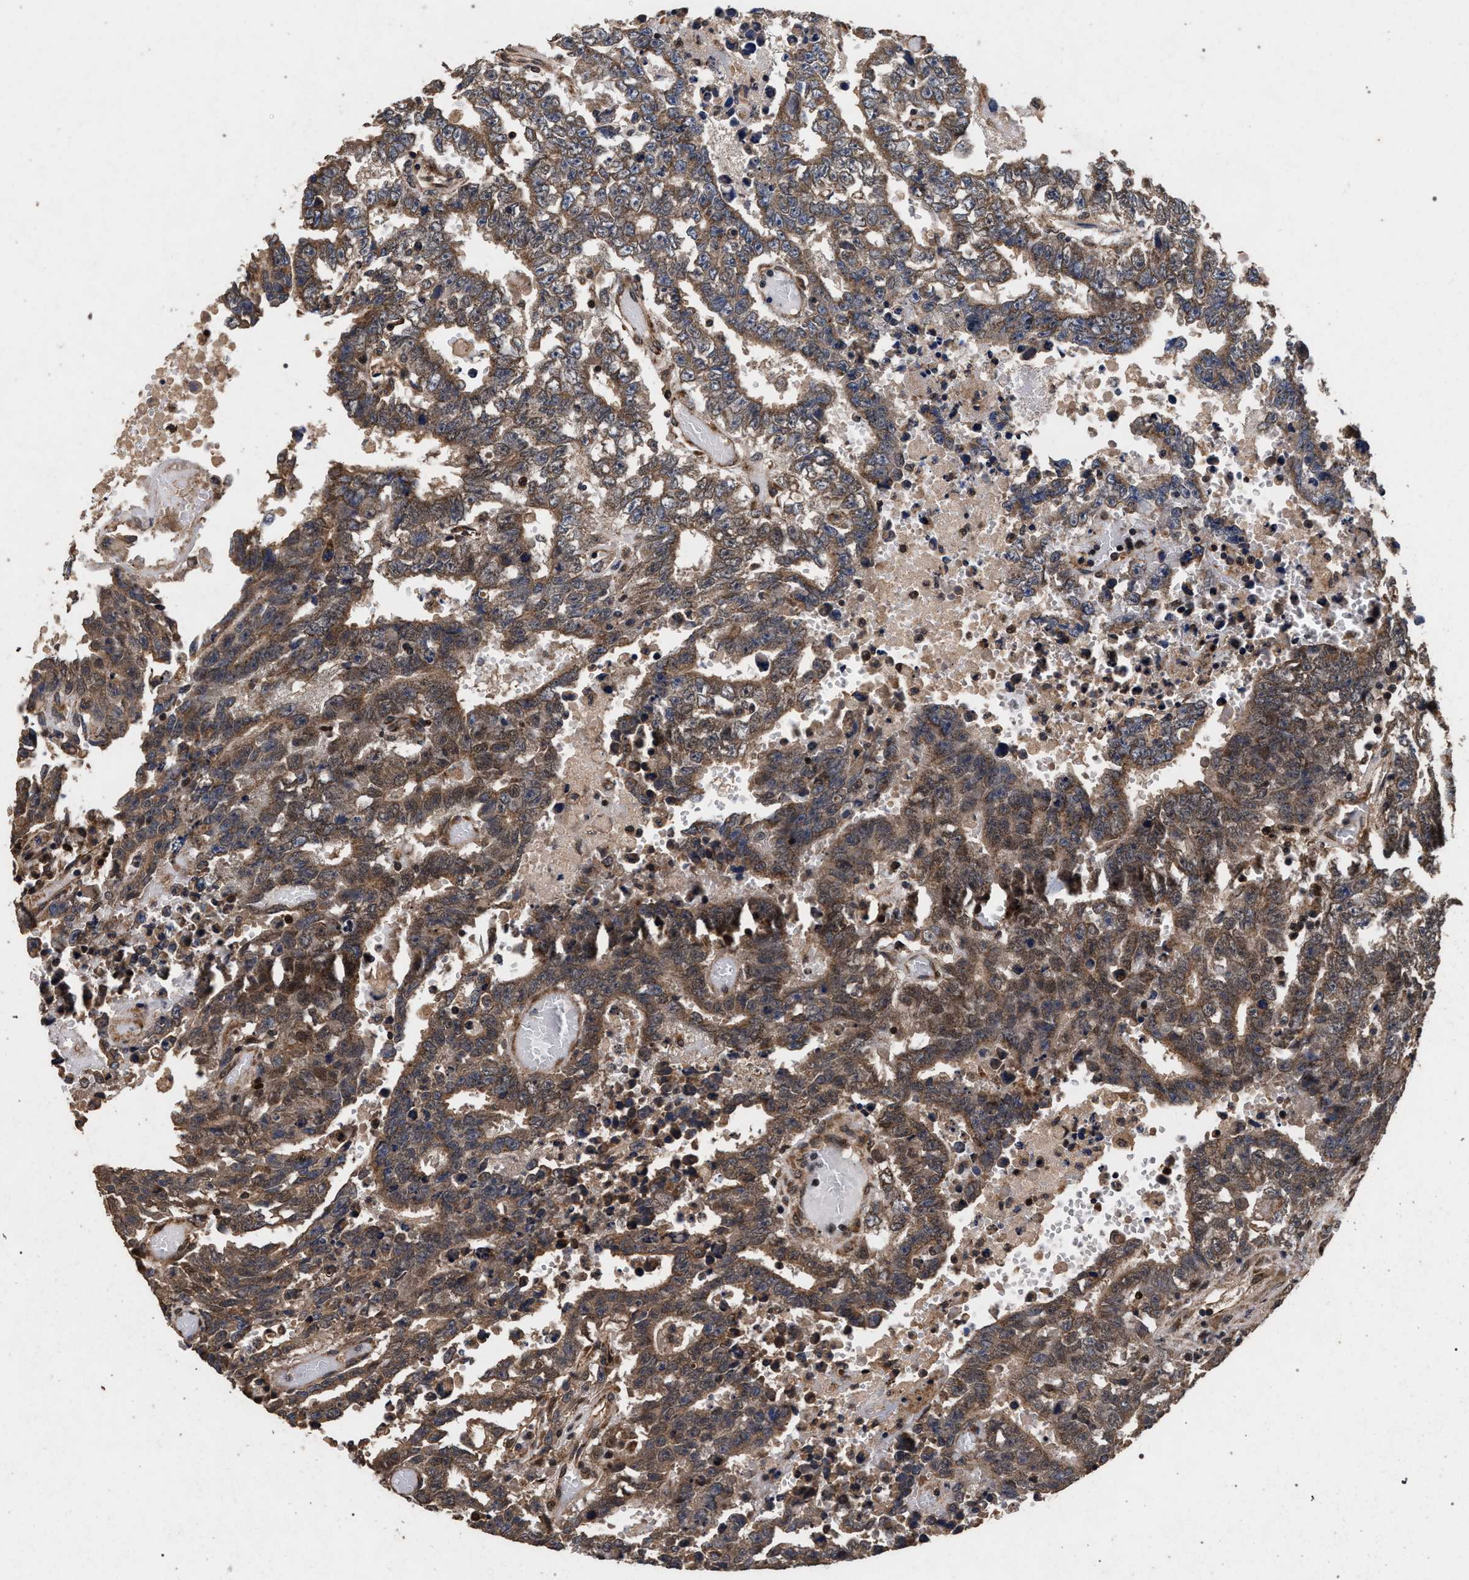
{"staining": {"intensity": "moderate", "quantity": ">75%", "location": "cytoplasmic/membranous,nuclear"}, "tissue": "testis cancer", "cell_type": "Tumor cells", "image_type": "cancer", "snomed": [{"axis": "morphology", "description": "Carcinoma, Embryonal, NOS"}, {"axis": "topography", "description": "Testis"}], "caption": "Testis cancer tissue demonstrates moderate cytoplasmic/membranous and nuclear staining in about >75% of tumor cells, visualized by immunohistochemistry.", "gene": "ACOX1", "patient": {"sex": "male", "age": 25}}